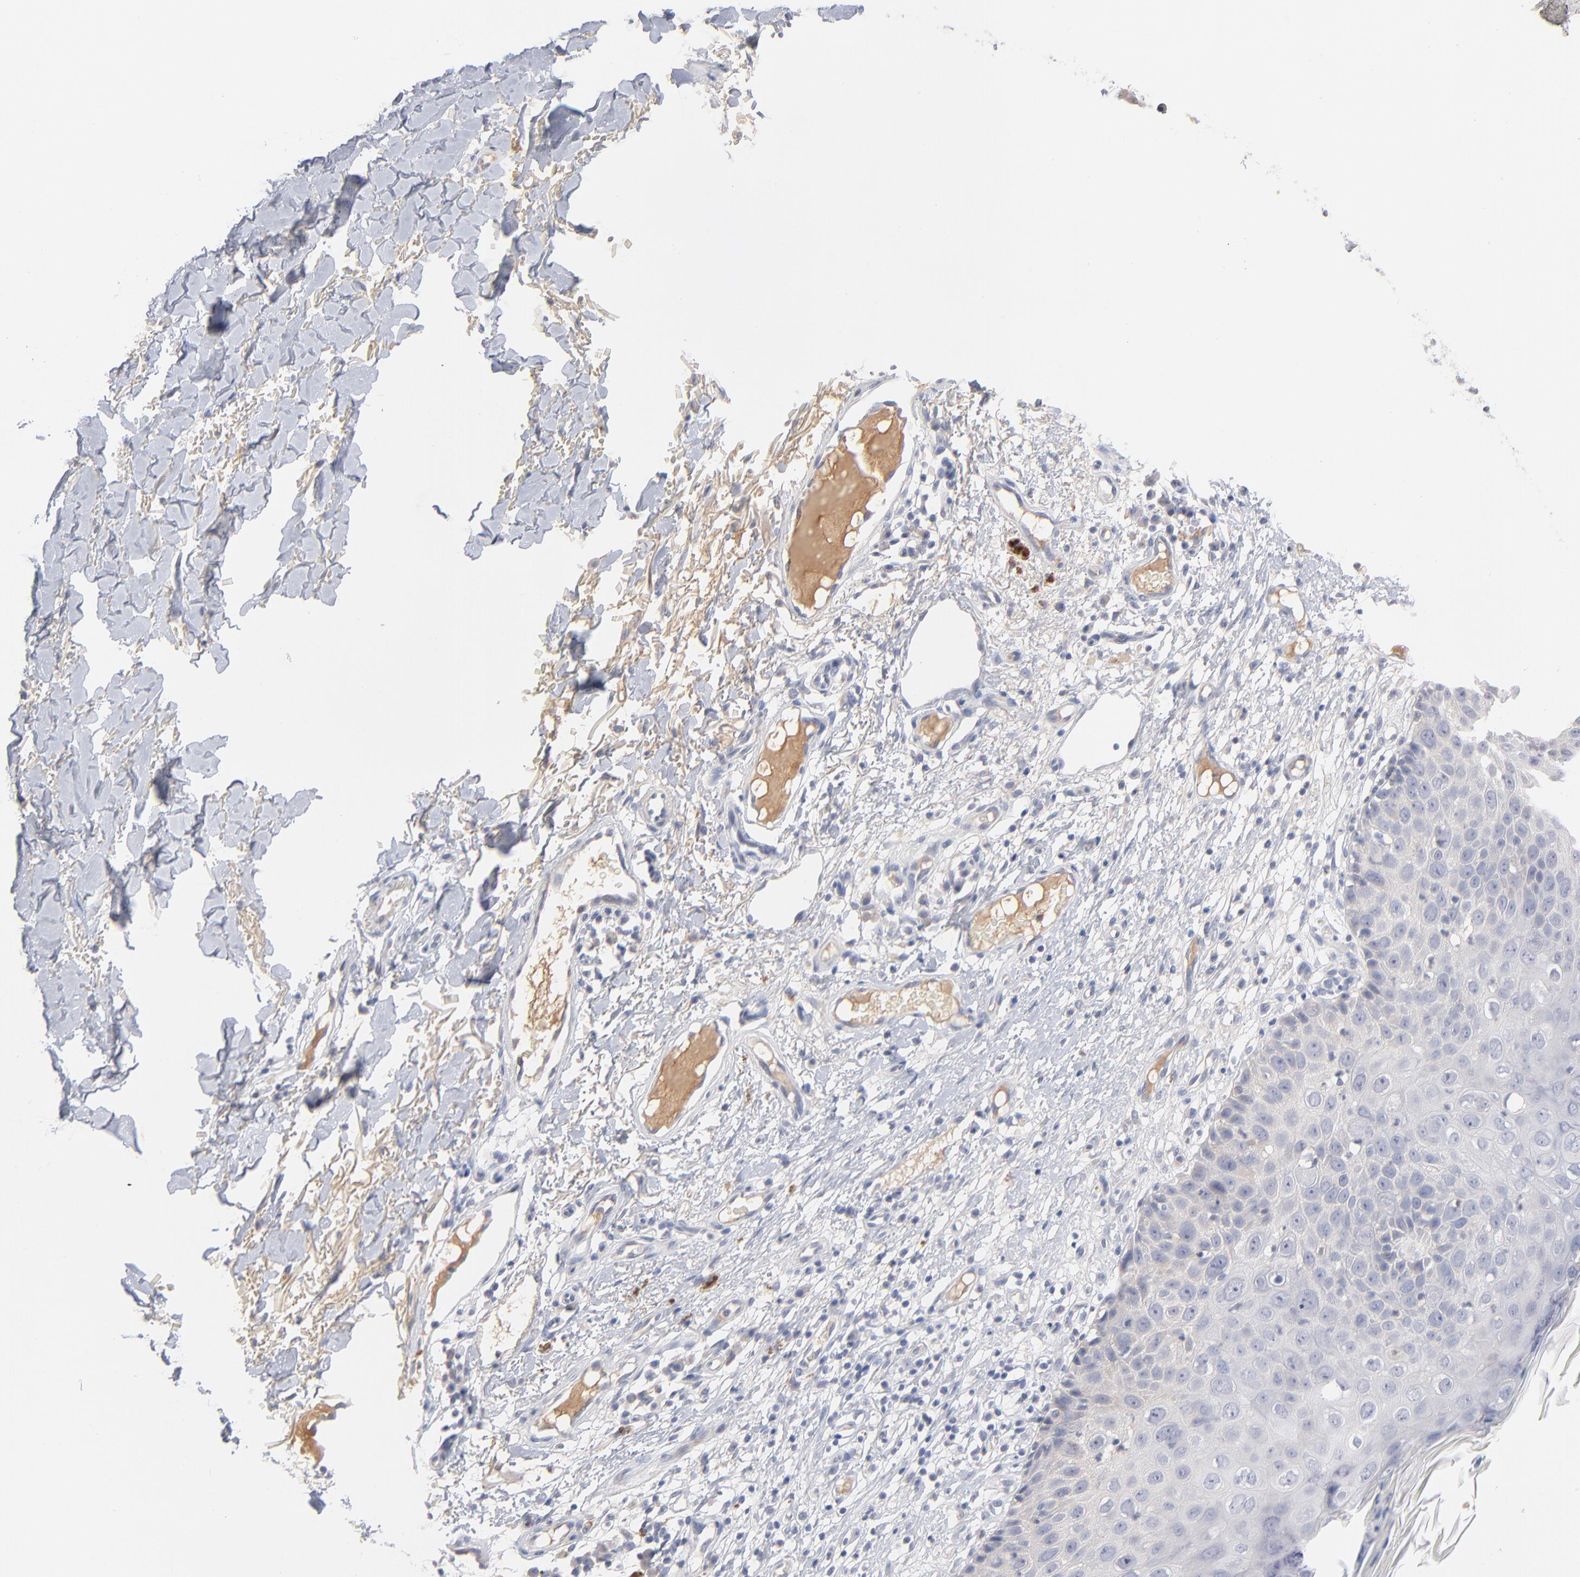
{"staining": {"intensity": "negative", "quantity": "none", "location": "none"}, "tissue": "skin cancer", "cell_type": "Tumor cells", "image_type": "cancer", "snomed": [{"axis": "morphology", "description": "Squamous cell carcinoma, NOS"}, {"axis": "topography", "description": "Skin"}], "caption": "A histopathology image of skin cancer (squamous cell carcinoma) stained for a protein reveals no brown staining in tumor cells. (DAB immunohistochemistry (IHC), high magnification).", "gene": "F12", "patient": {"sex": "male", "age": 87}}